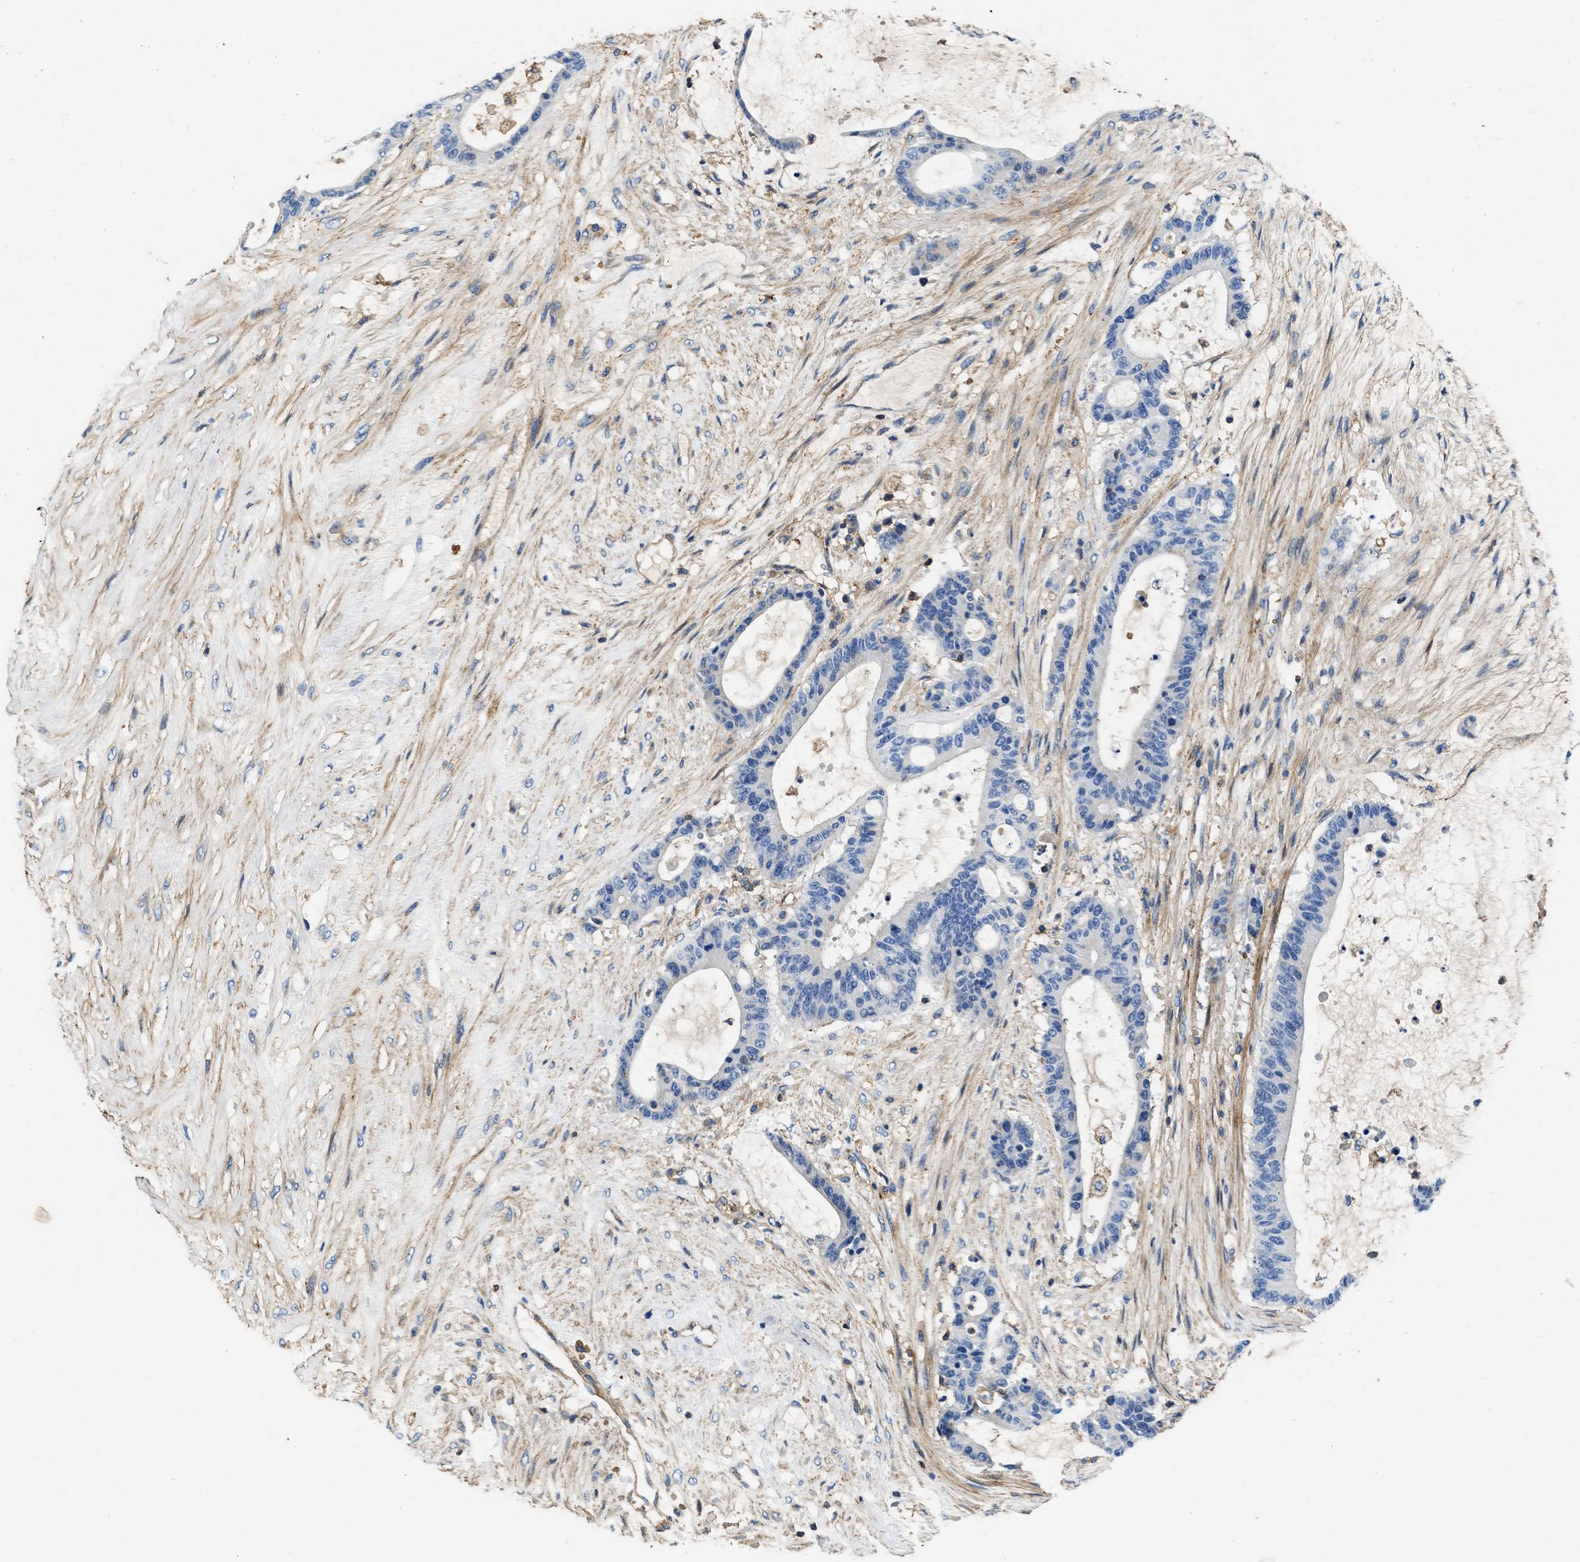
{"staining": {"intensity": "negative", "quantity": "none", "location": "none"}, "tissue": "liver cancer", "cell_type": "Tumor cells", "image_type": "cancer", "snomed": [{"axis": "morphology", "description": "Cholangiocarcinoma"}, {"axis": "topography", "description": "Liver"}], "caption": "Liver cancer stained for a protein using IHC exhibits no staining tumor cells.", "gene": "KCNQ4", "patient": {"sex": "female", "age": 73}}